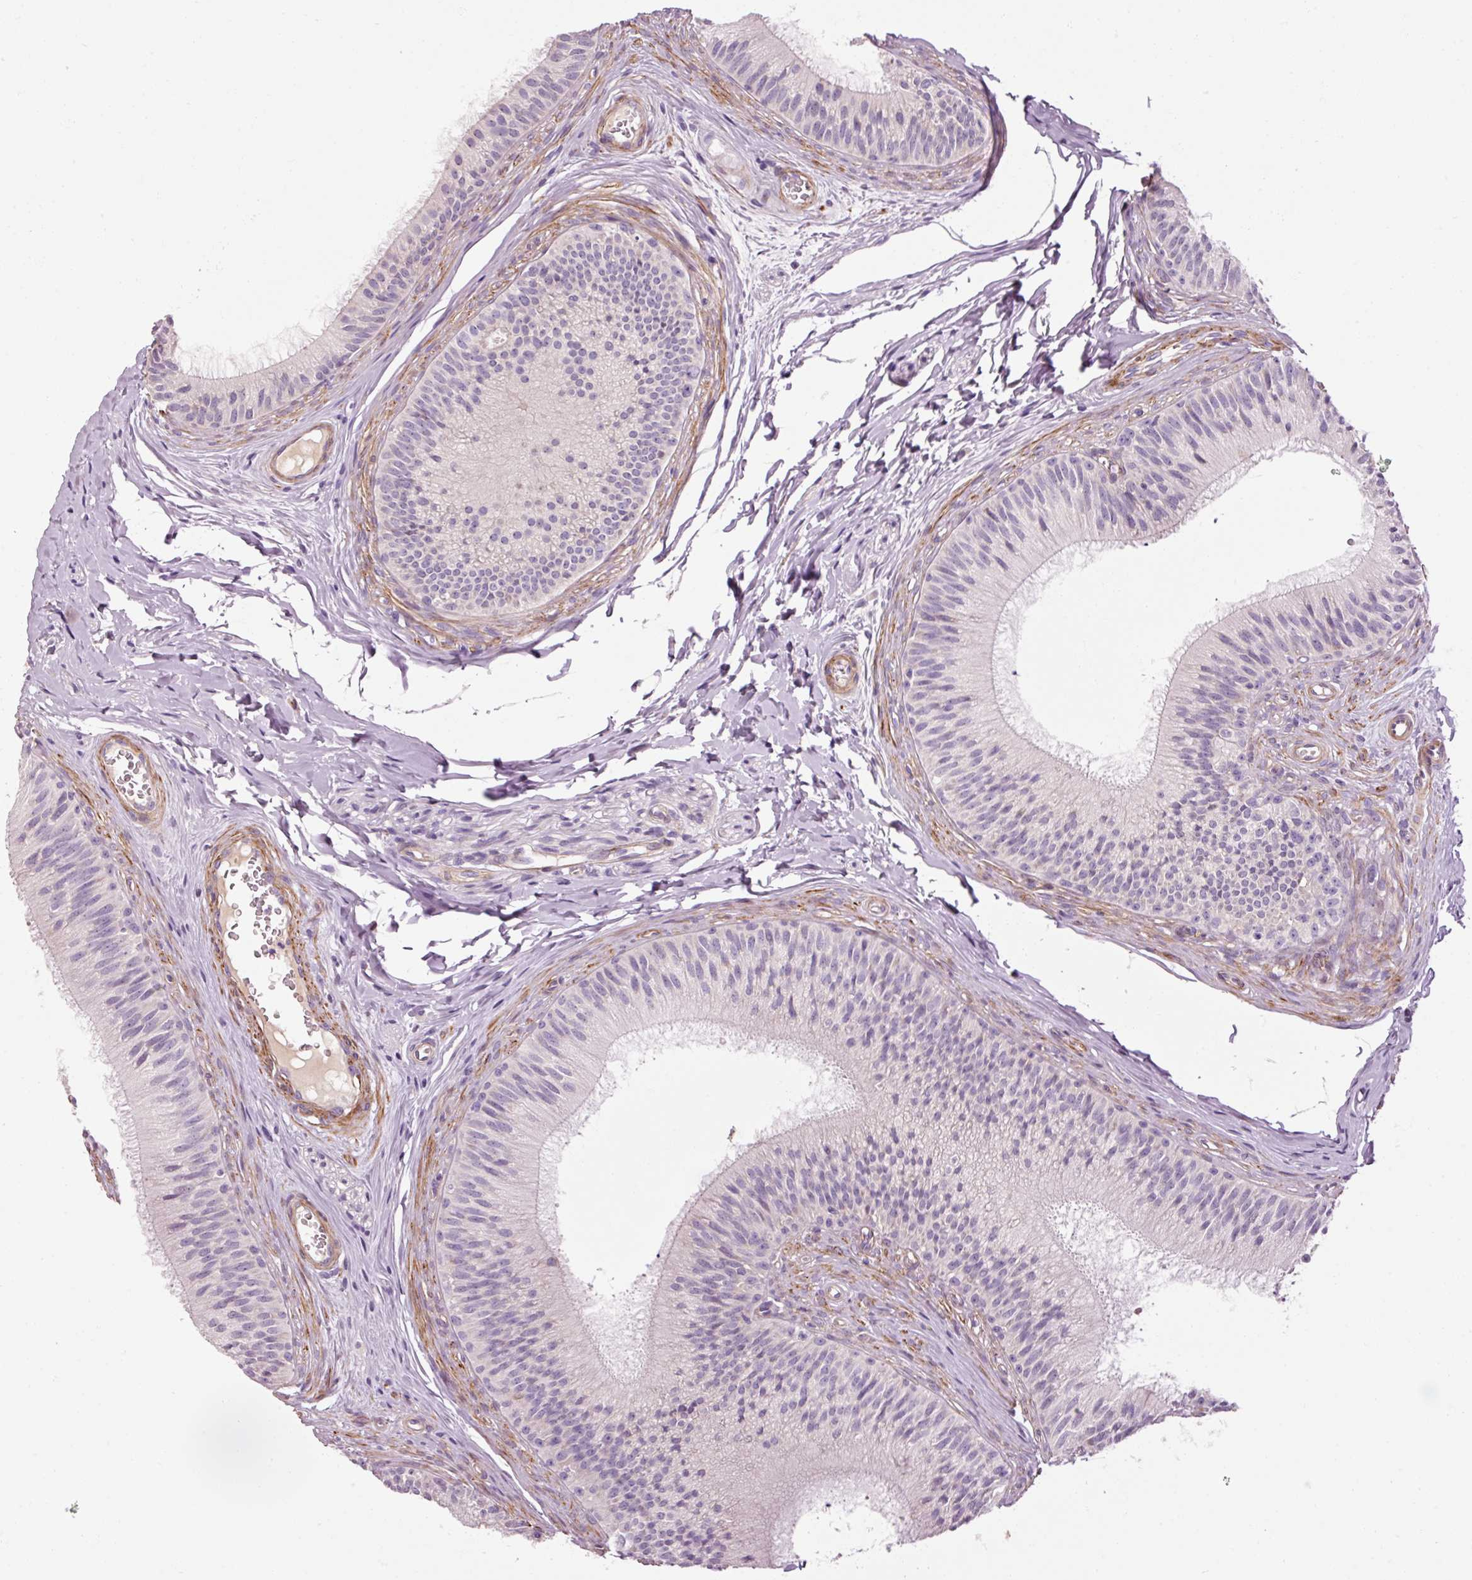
{"staining": {"intensity": "weak", "quantity": "<25%", "location": "cytoplasmic/membranous"}, "tissue": "epididymis", "cell_type": "Glandular cells", "image_type": "normal", "snomed": [{"axis": "morphology", "description": "Normal tissue, NOS"}, {"axis": "topography", "description": "Epididymis"}], "caption": "Immunohistochemical staining of benign human epididymis demonstrates no significant expression in glandular cells. (IHC, brightfield microscopy, high magnification).", "gene": "ANKRD20A1", "patient": {"sex": "male", "age": 24}}